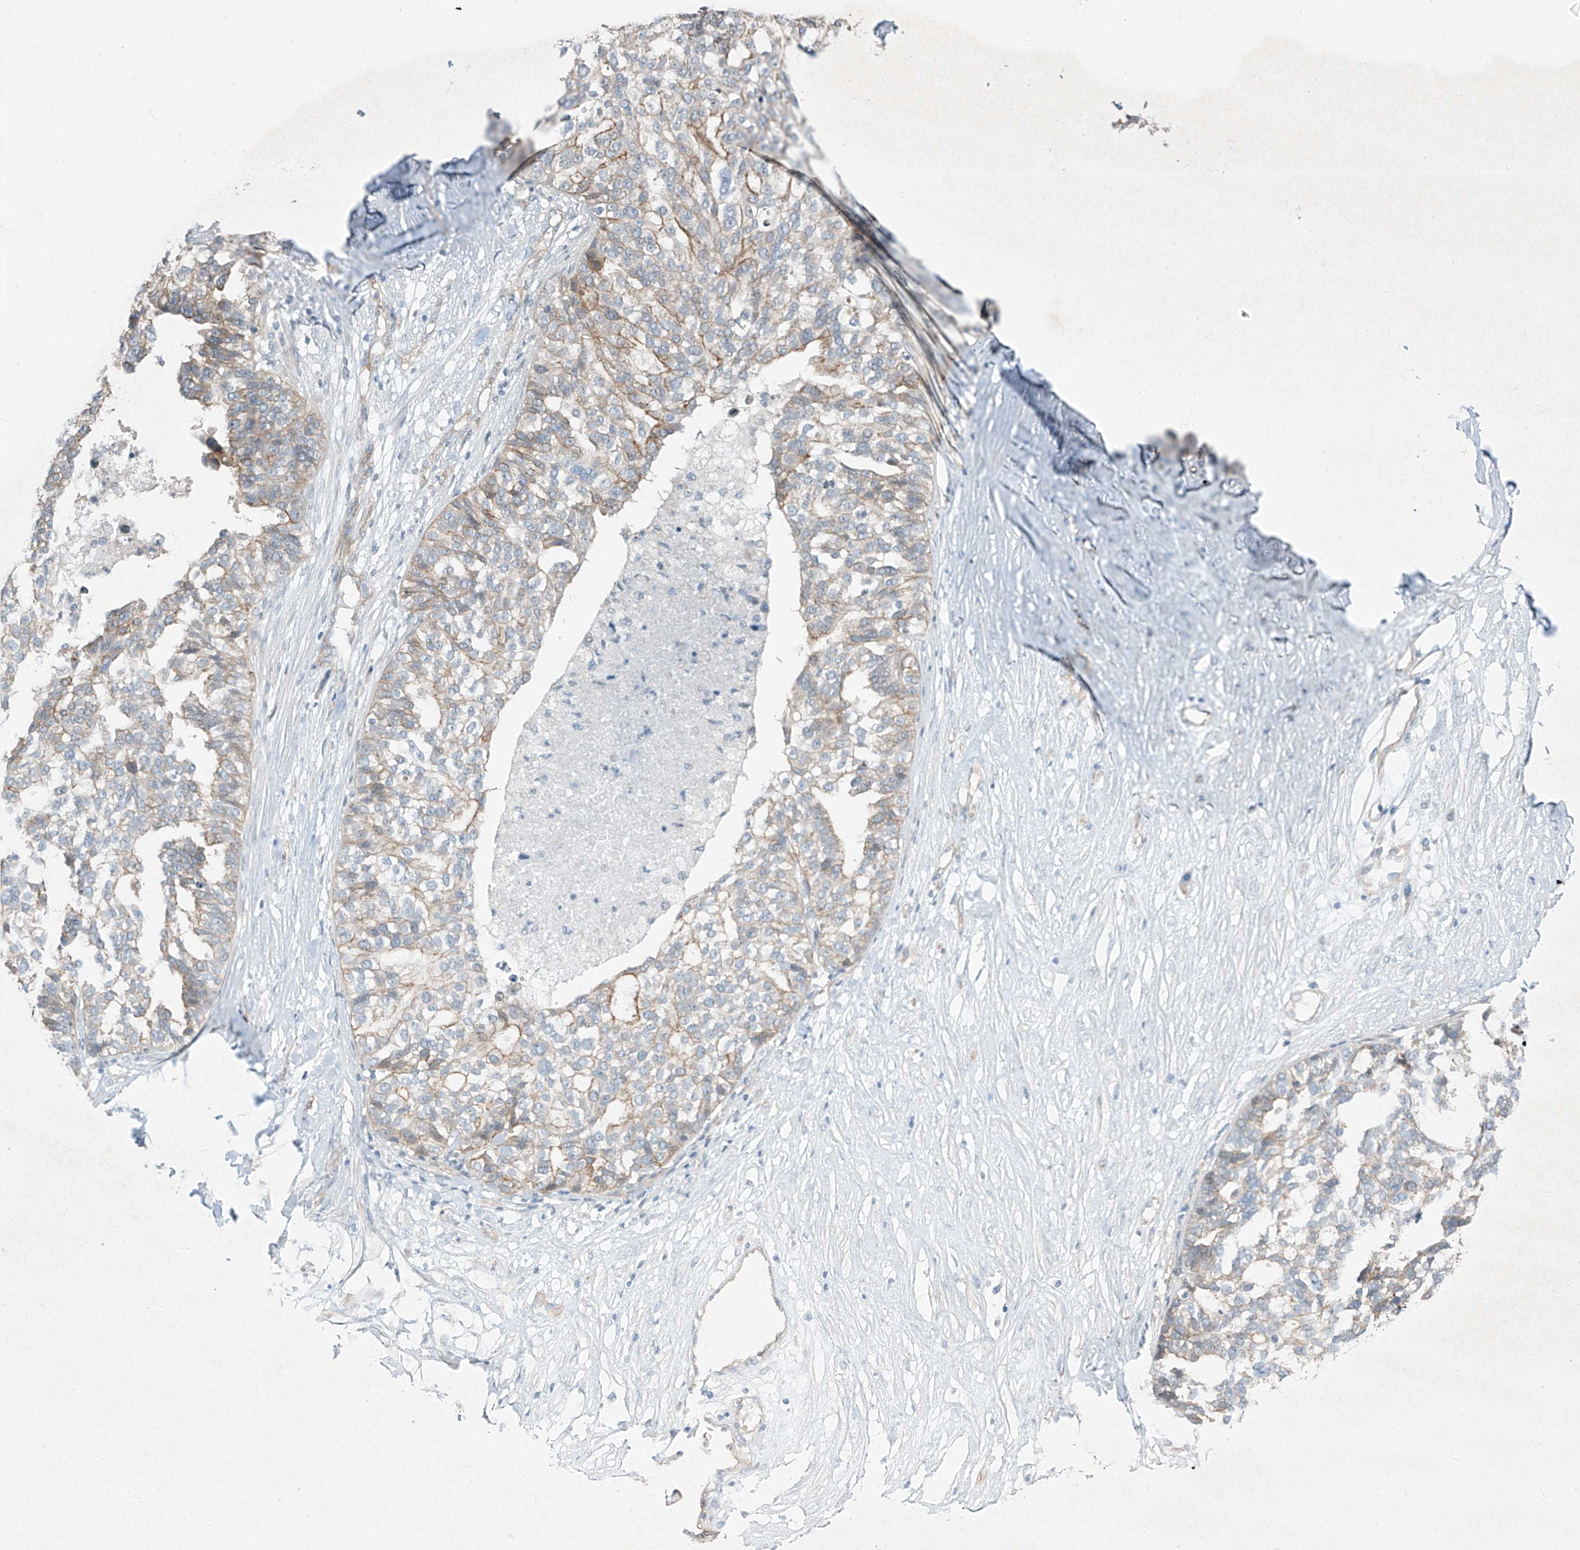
{"staining": {"intensity": "weak", "quantity": "<25%", "location": "cytoplasmic/membranous"}, "tissue": "ovarian cancer", "cell_type": "Tumor cells", "image_type": "cancer", "snomed": [{"axis": "morphology", "description": "Cystadenocarcinoma, serous, NOS"}, {"axis": "topography", "description": "Ovary"}], "caption": "A high-resolution photomicrograph shows IHC staining of ovarian cancer (serous cystadenocarcinoma), which exhibits no significant staining in tumor cells.", "gene": "EPHX4", "patient": {"sex": "female", "age": 59}}